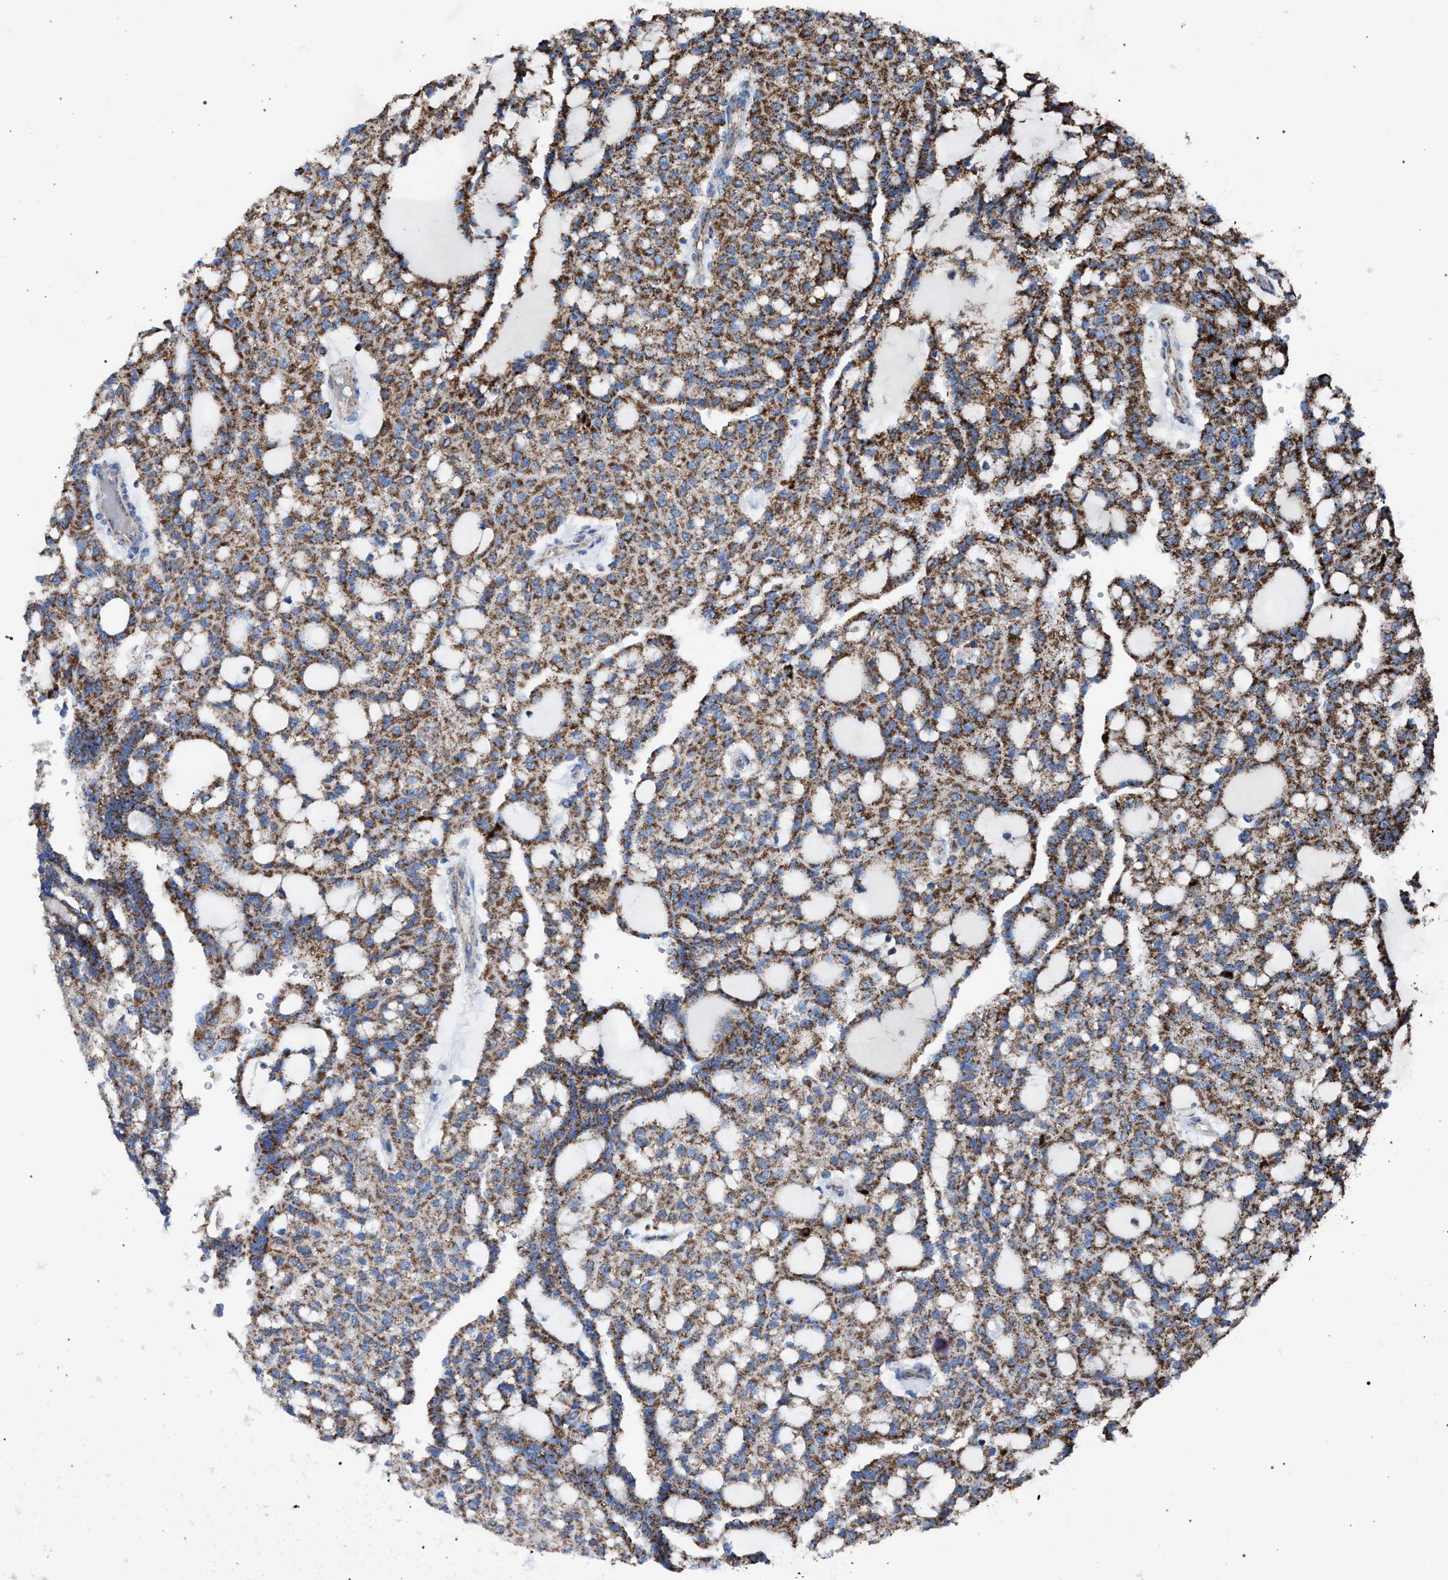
{"staining": {"intensity": "moderate", "quantity": ">75%", "location": "cytoplasmic/membranous"}, "tissue": "renal cancer", "cell_type": "Tumor cells", "image_type": "cancer", "snomed": [{"axis": "morphology", "description": "Adenocarcinoma, NOS"}, {"axis": "topography", "description": "Kidney"}], "caption": "Renal adenocarcinoma tissue shows moderate cytoplasmic/membranous expression in about >75% of tumor cells", "gene": "VPS13A", "patient": {"sex": "male", "age": 63}}